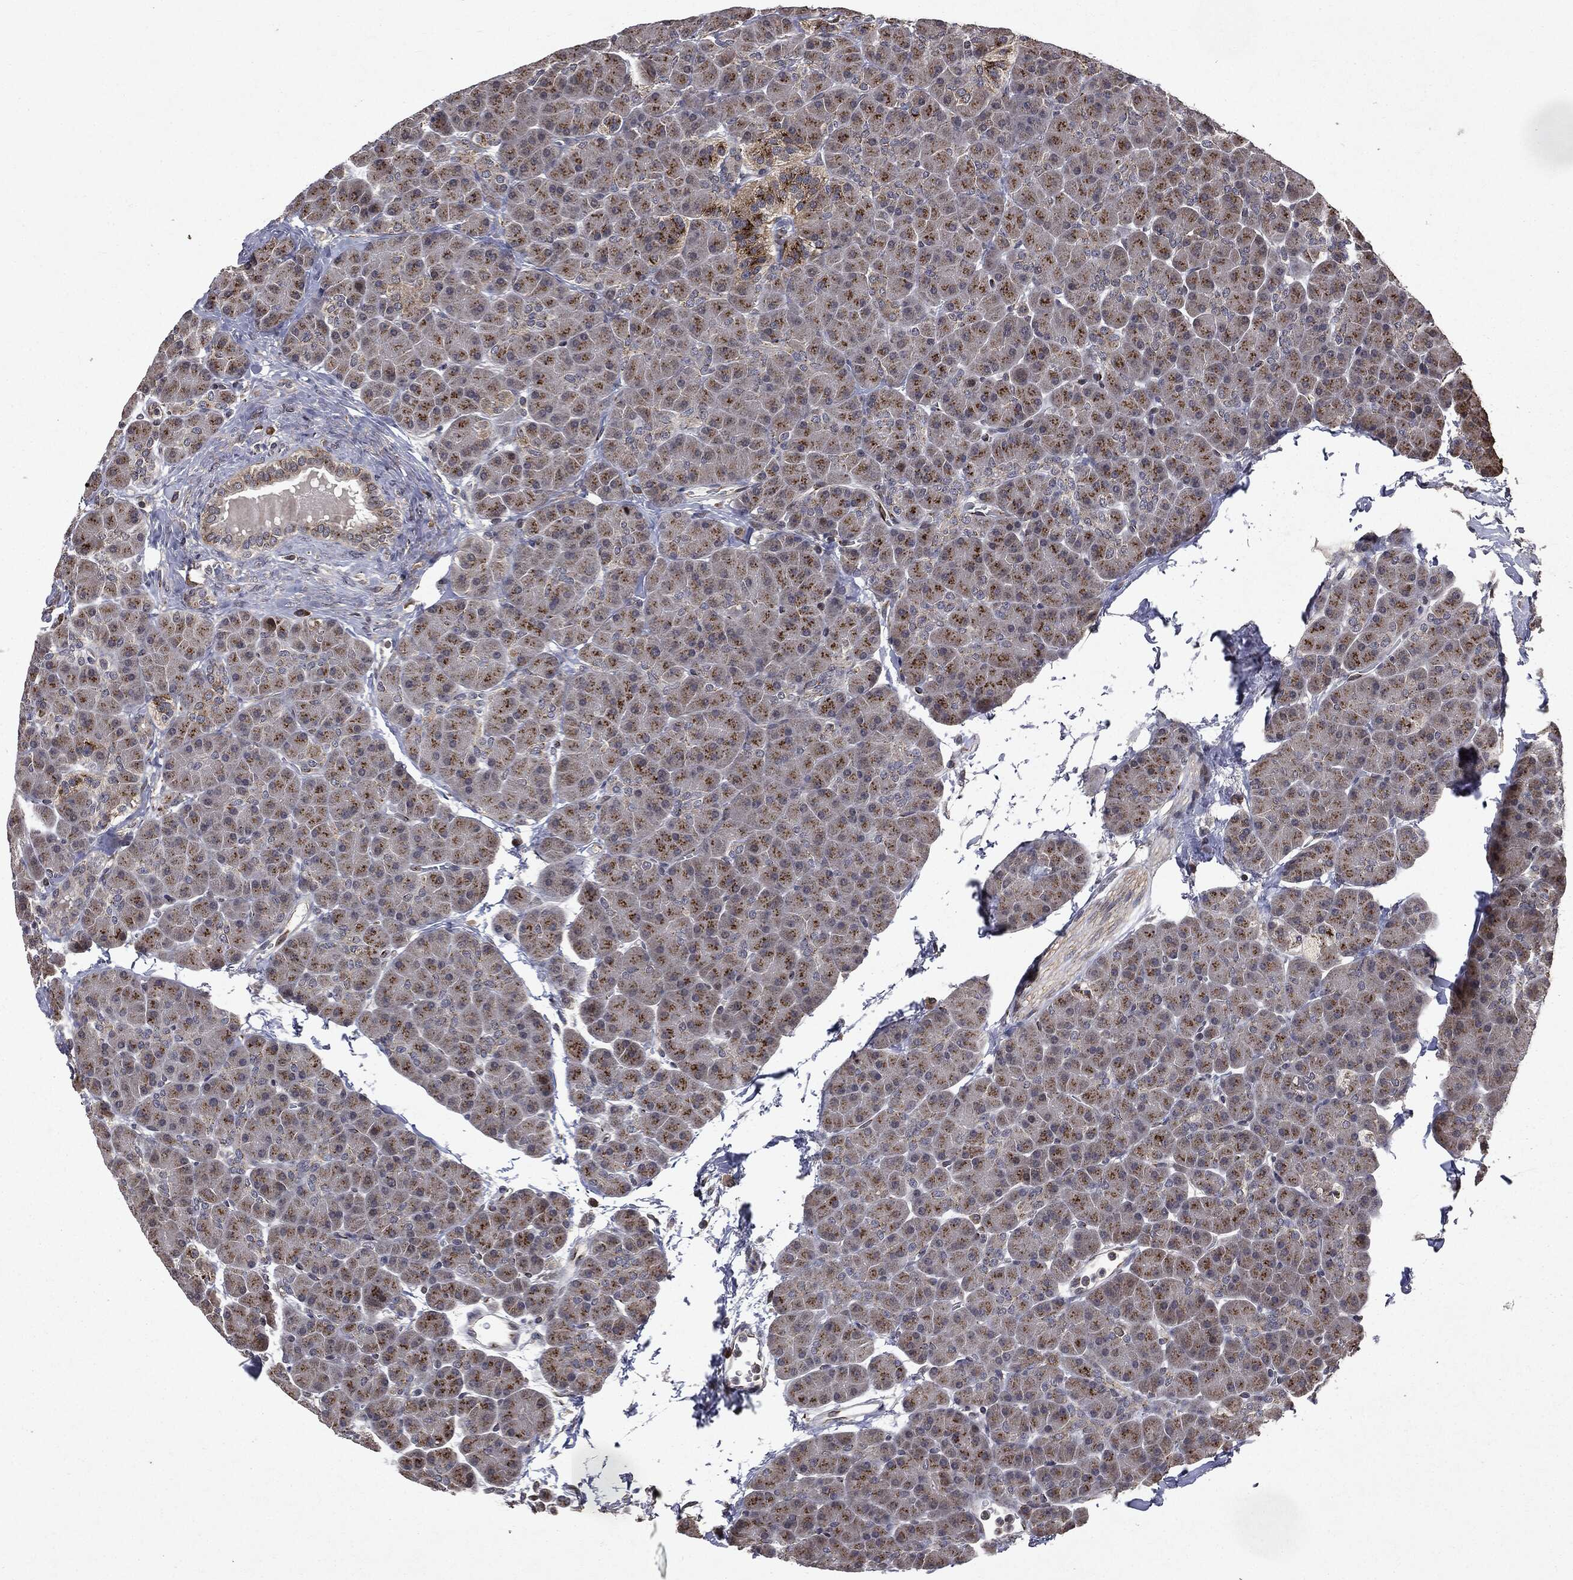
{"staining": {"intensity": "strong", "quantity": ">75%", "location": "cytoplasmic/membranous"}, "tissue": "pancreas", "cell_type": "Exocrine glandular cells", "image_type": "normal", "snomed": [{"axis": "morphology", "description": "Normal tissue, NOS"}, {"axis": "topography", "description": "Pancreas"}], "caption": "Immunohistochemical staining of unremarkable human pancreas displays high levels of strong cytoplasmic/membranous positivity in about >75% of exocrine glandular cells.", "gene": "PLPPR2", "patient": {"sex": "female", "age": 44}}